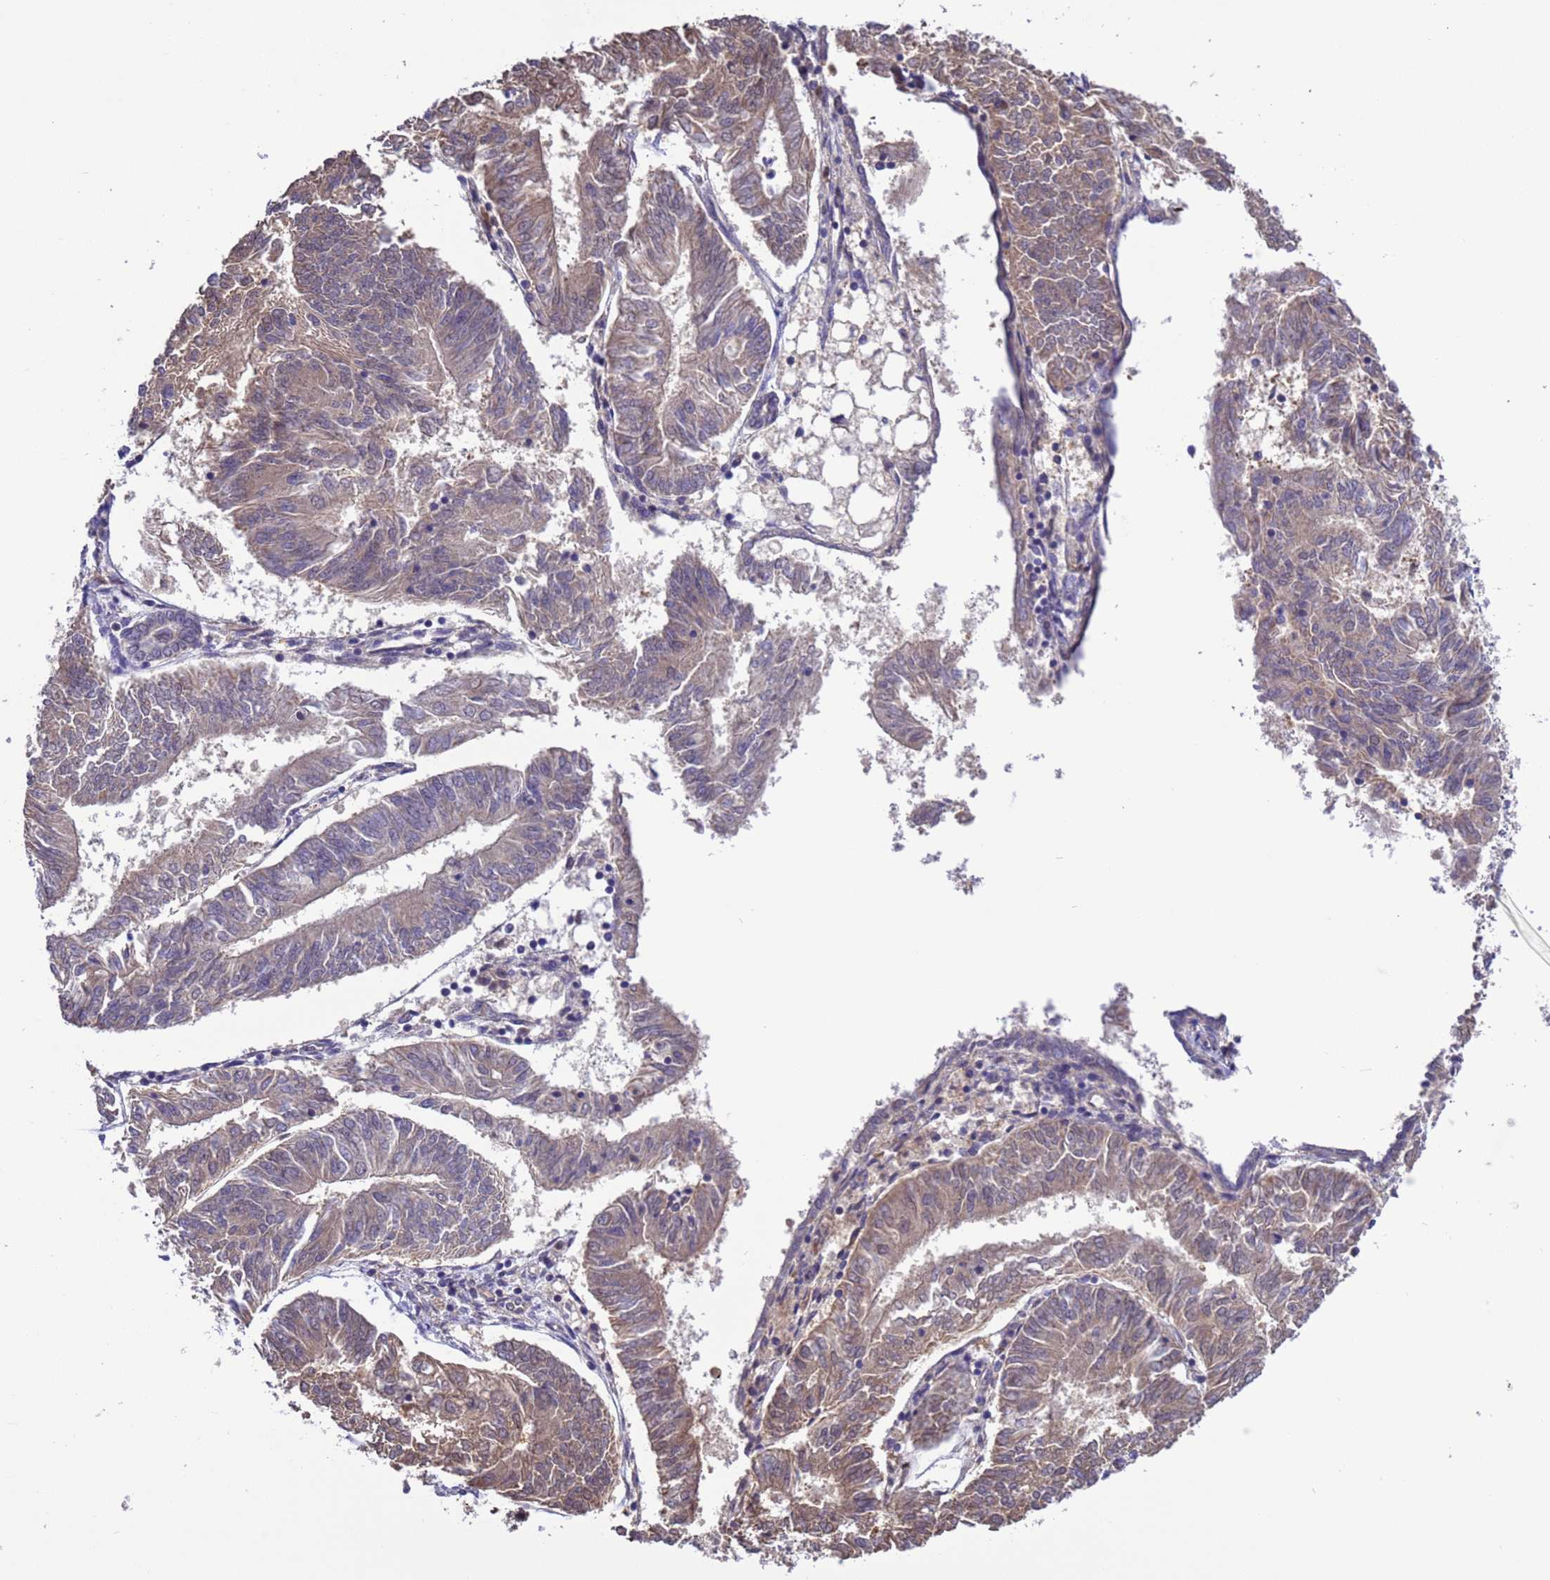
{"staining": {"intensity": "weak", "quantity": "25%-75%", "location": "cytoplasmic/membranous"}, "tissue": "endometrial cancer", "cell_type": "Tumor cells", "image_type": "cancer", "snomed": [{"axis": "morphology", "description": "Adenocarcinoma, NOS"}, {"axis": "topography", "description": "Endometrium"}], "caption": "Immunohistochemistry micrograph of endometrial cancer stained for a protein (brown), which displays low levels of weak cytoplasmic/membranous positivity in approximately 25%-75% of tumor cells.", "gene": "ZFP69B", "patient": {"sex": "female", "age": 58}}